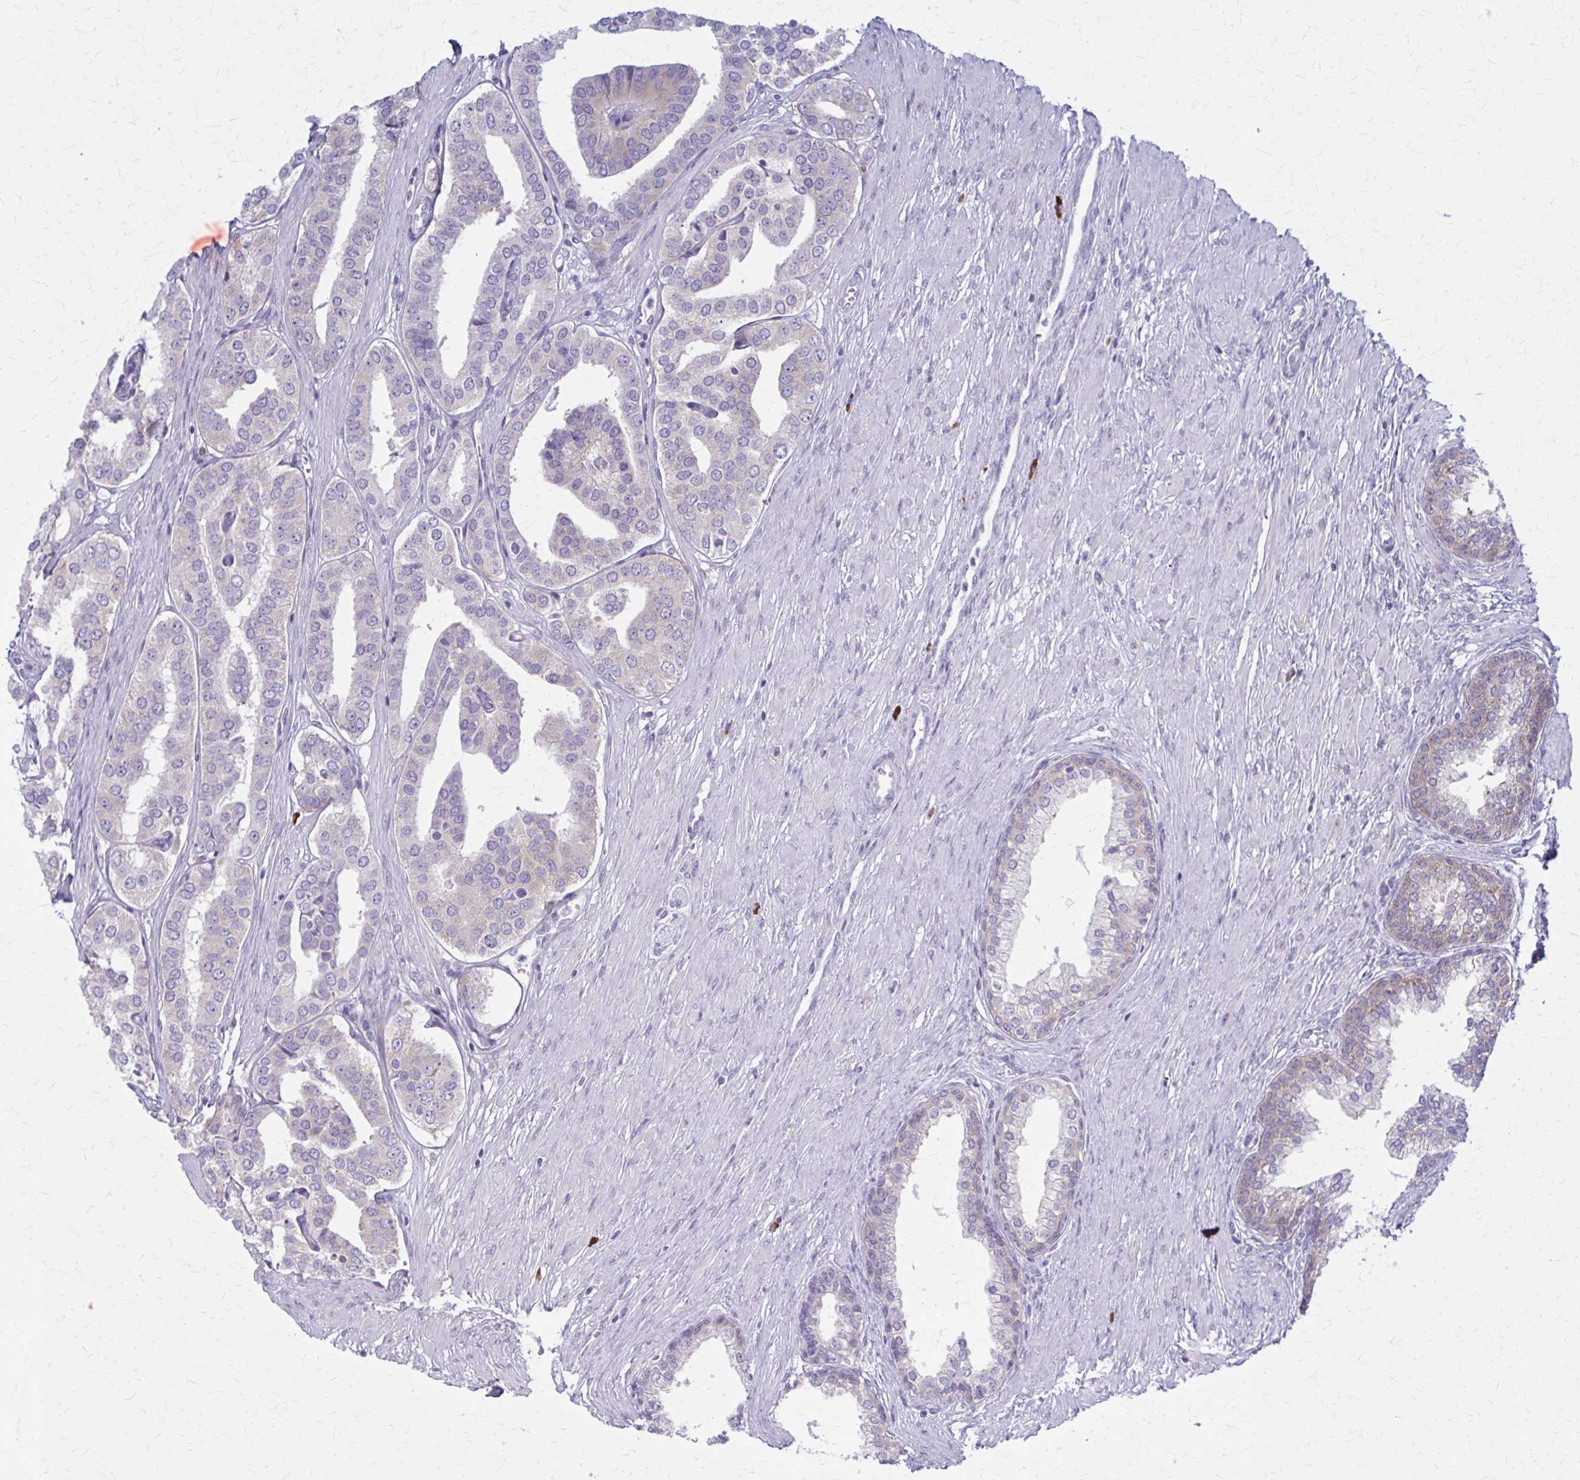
{"staining": {"intensity": "negative", "quantity": "none", "location": "none"}, "tissue": "prostate cancer", "cell_type": "Tumor cells", "image_type": "cancer", "snomed": [{"axis": "morphology", "description": "Adenocarcinoma, High grade"}, {"axis": "topography", "description": "Prostate"}], "caption": "An immunohistochemistry (IHC) histopathology image of prostate adenocarcinoma (high-grade) is shown. There is no staining in tumor cells of prostate adenocarcinoma (high-grade). The staining is performed using DAB (3,3'-diaminobenzidine) brown chromogen with nuclei counter-stained in using hematoxylin.", "gene": "PRKRA", "patient": {"sex": "male", "age": 58}}